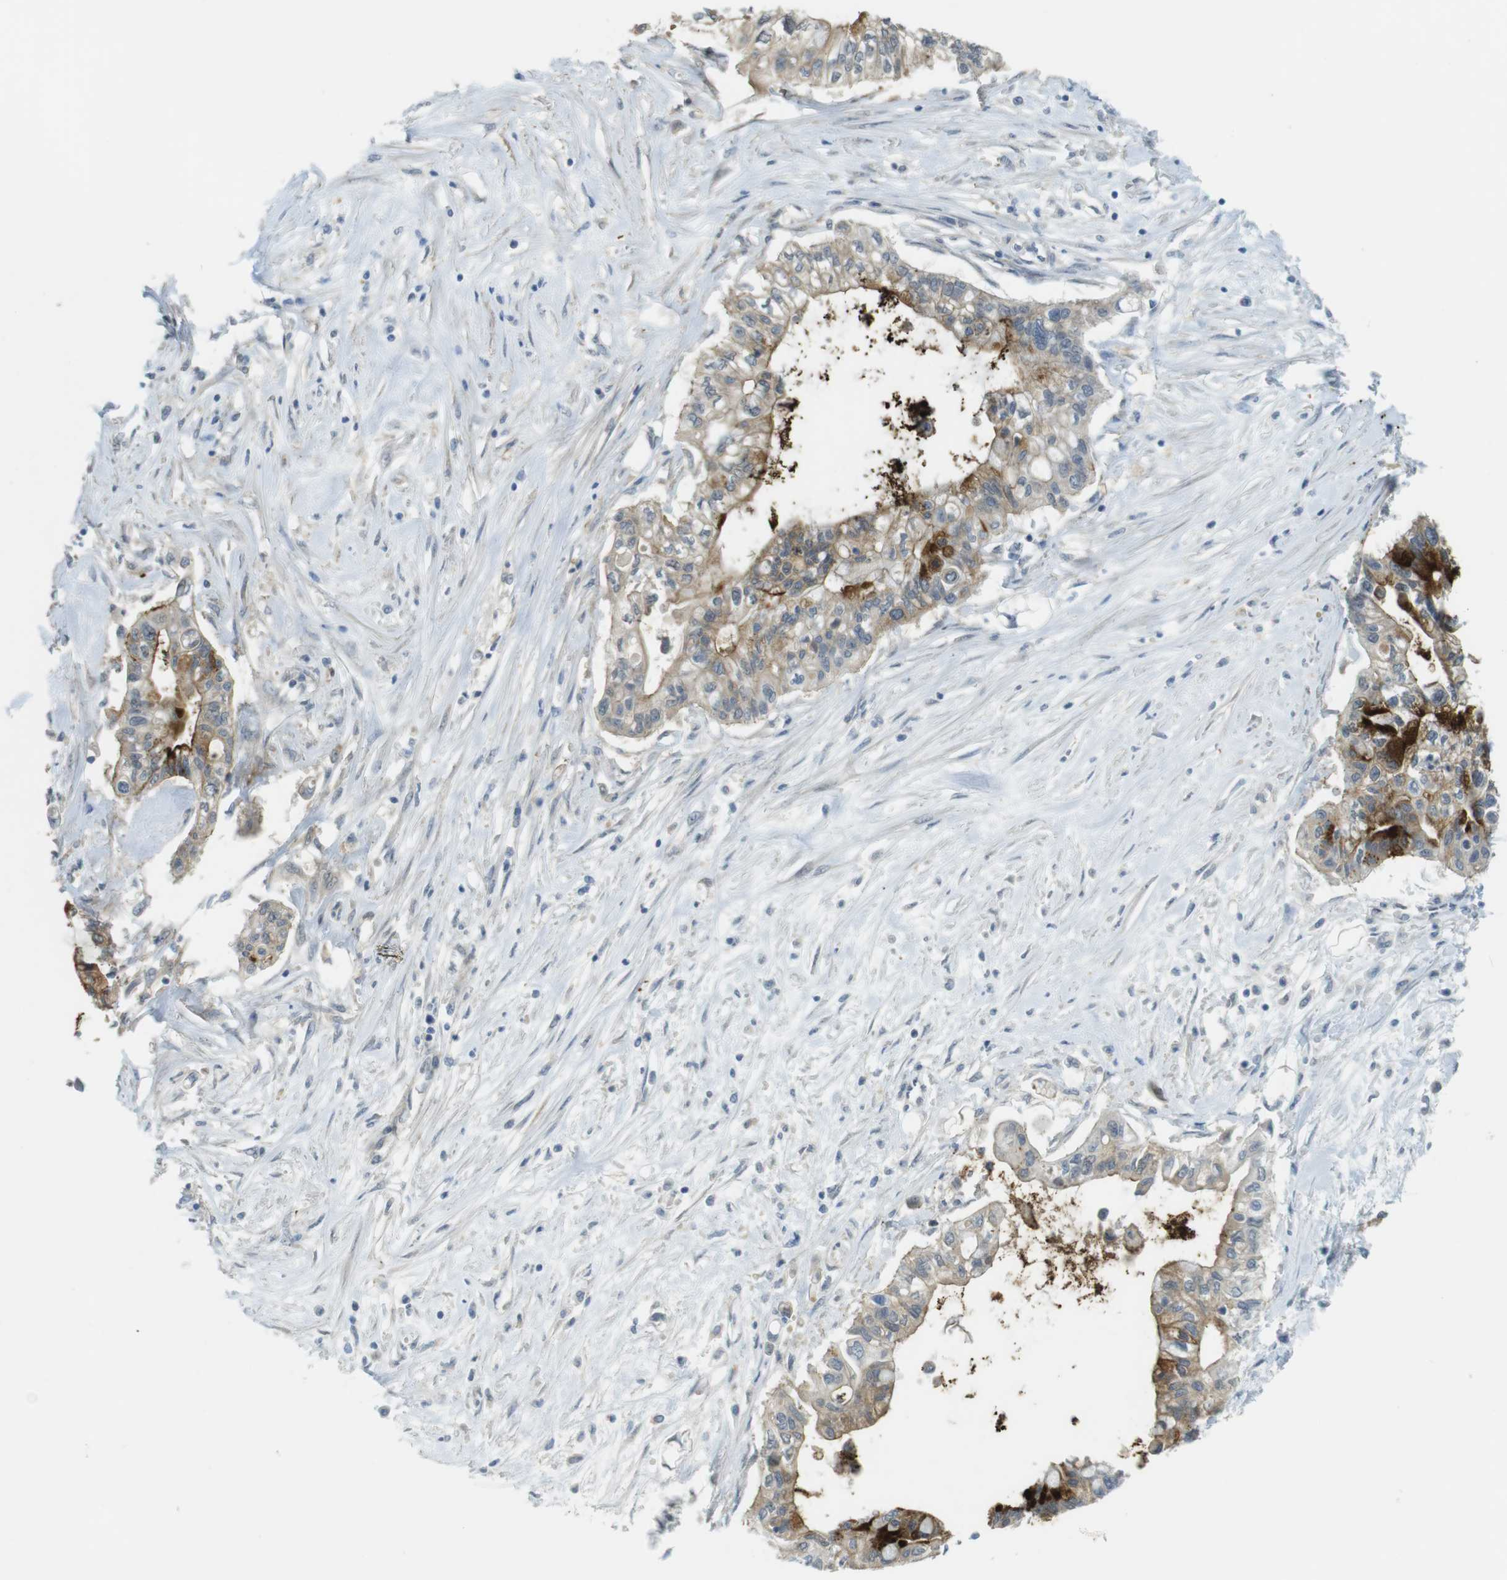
{"staining": {"intensity": "strong", "quantity": "<25%", "location": "cytoplasmic/membranous"}, "tissue": "pancreatic cancer", "cell_type": "Tumor cells", "image_type": "cancer", "snomed": [{"axis": "morphology", "description": "Adenocarcinoma, NOS"}, {"axis": "topography", "description": "Pancreas"}], "caption": "Protein staining of pancreatic cancer (adenocarcinoma) tissue shows strong cytoplasmic/membranous staining in about <25% of tumor cells.", "gene": "ABHD15", "patient": {"sex": "female", "age": 77}}